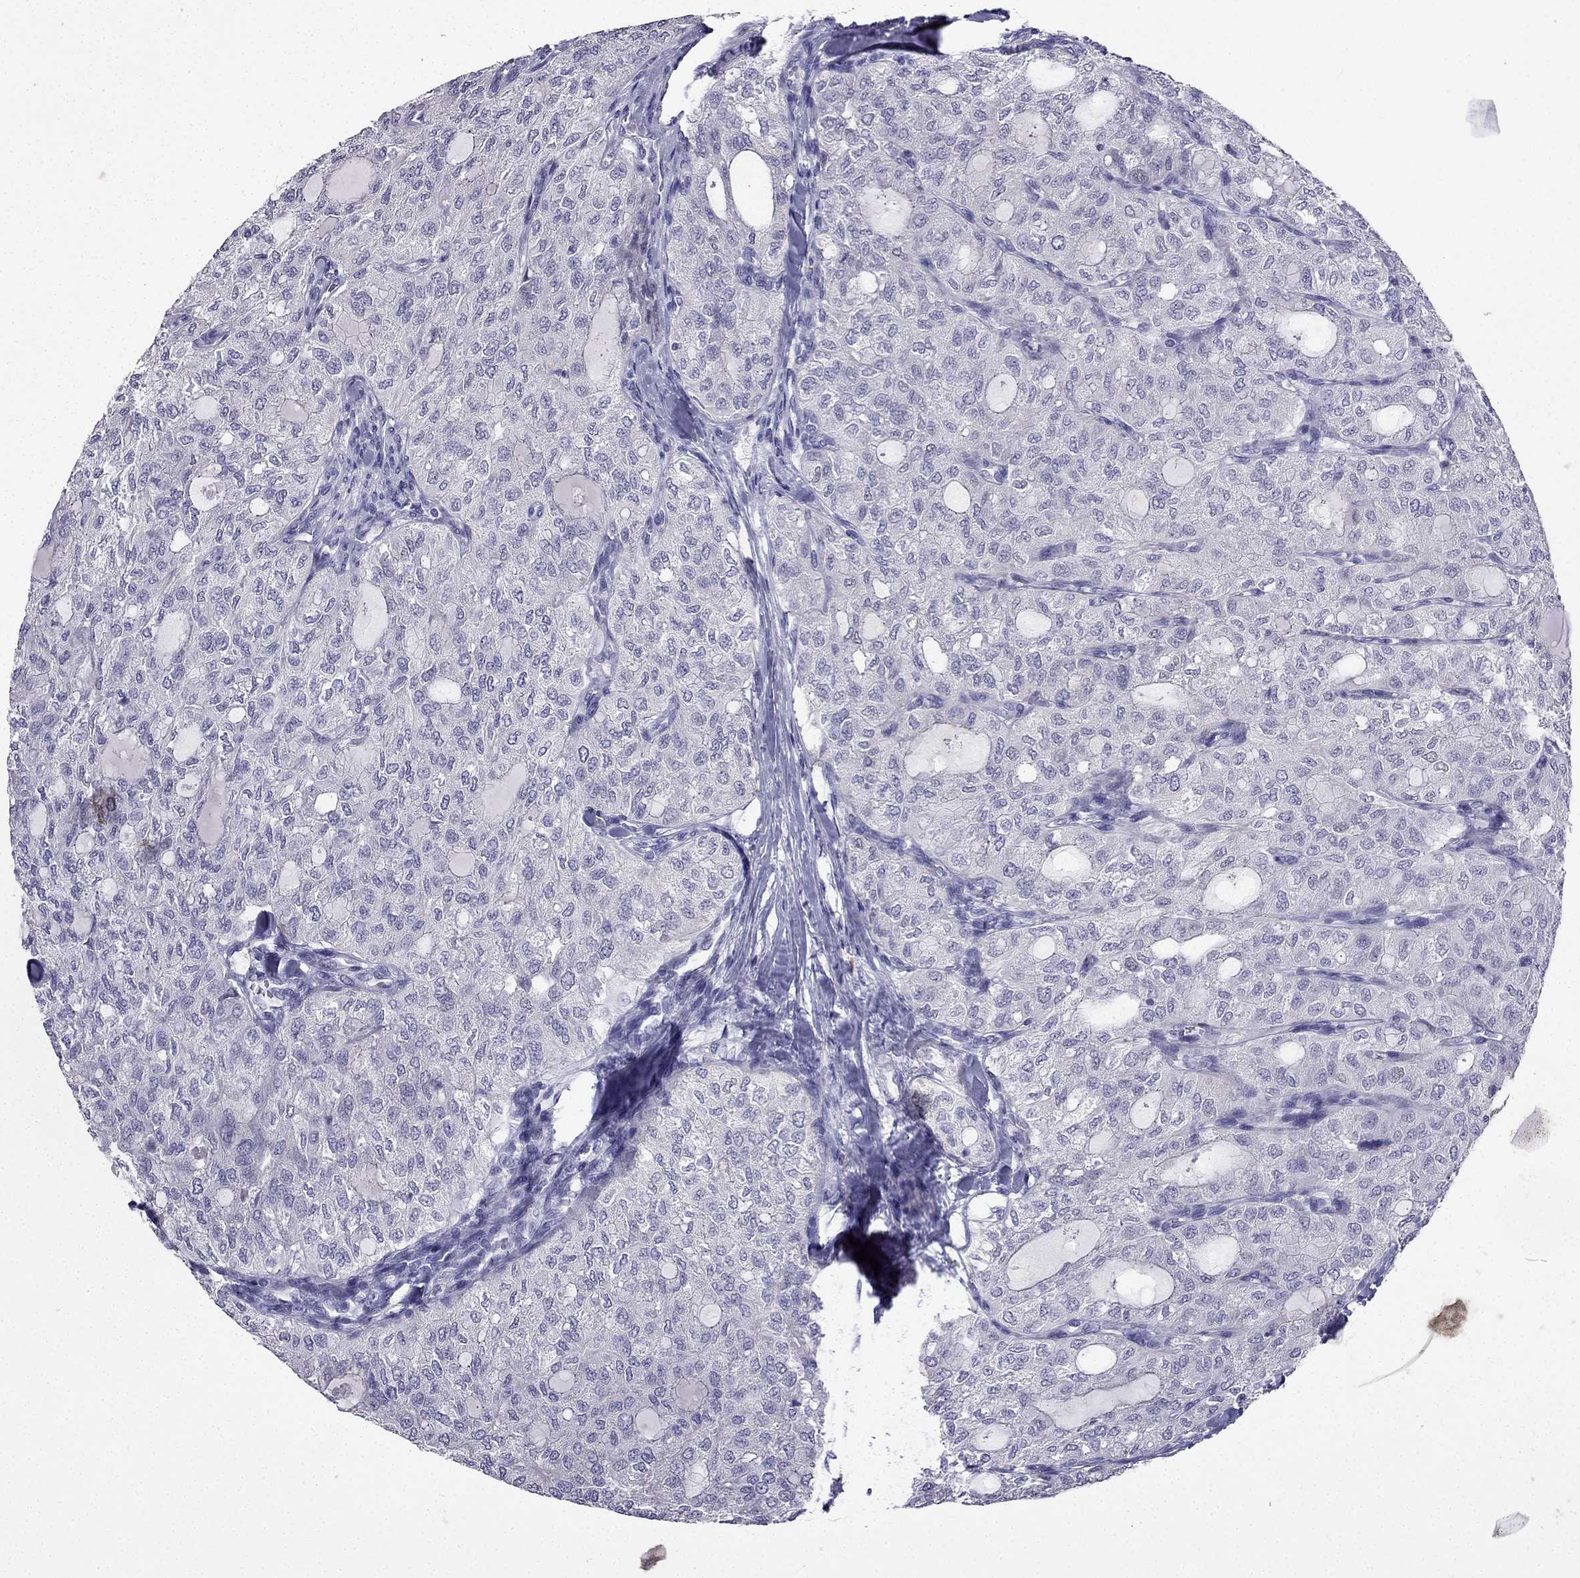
{"staining": {"intensity": "negative", "quantity": "none", "location": "none"}, "tissue": "thyroid cancer", "cell_type": "Tumor cells", "image_type": "cancer", "snomed": [{"axis": "morphology", "description": "Follicular adenoma carcinoma, NOS"}, {"axis": "topography", "description": "Thyroid gland"}], "caption": "The micrograph reveals no significant expression in tumor cells of follicular adenoma carcinoma (thyroid).", "gene": "UHRF1", "patient": {"sex": "male", "age": 75}}